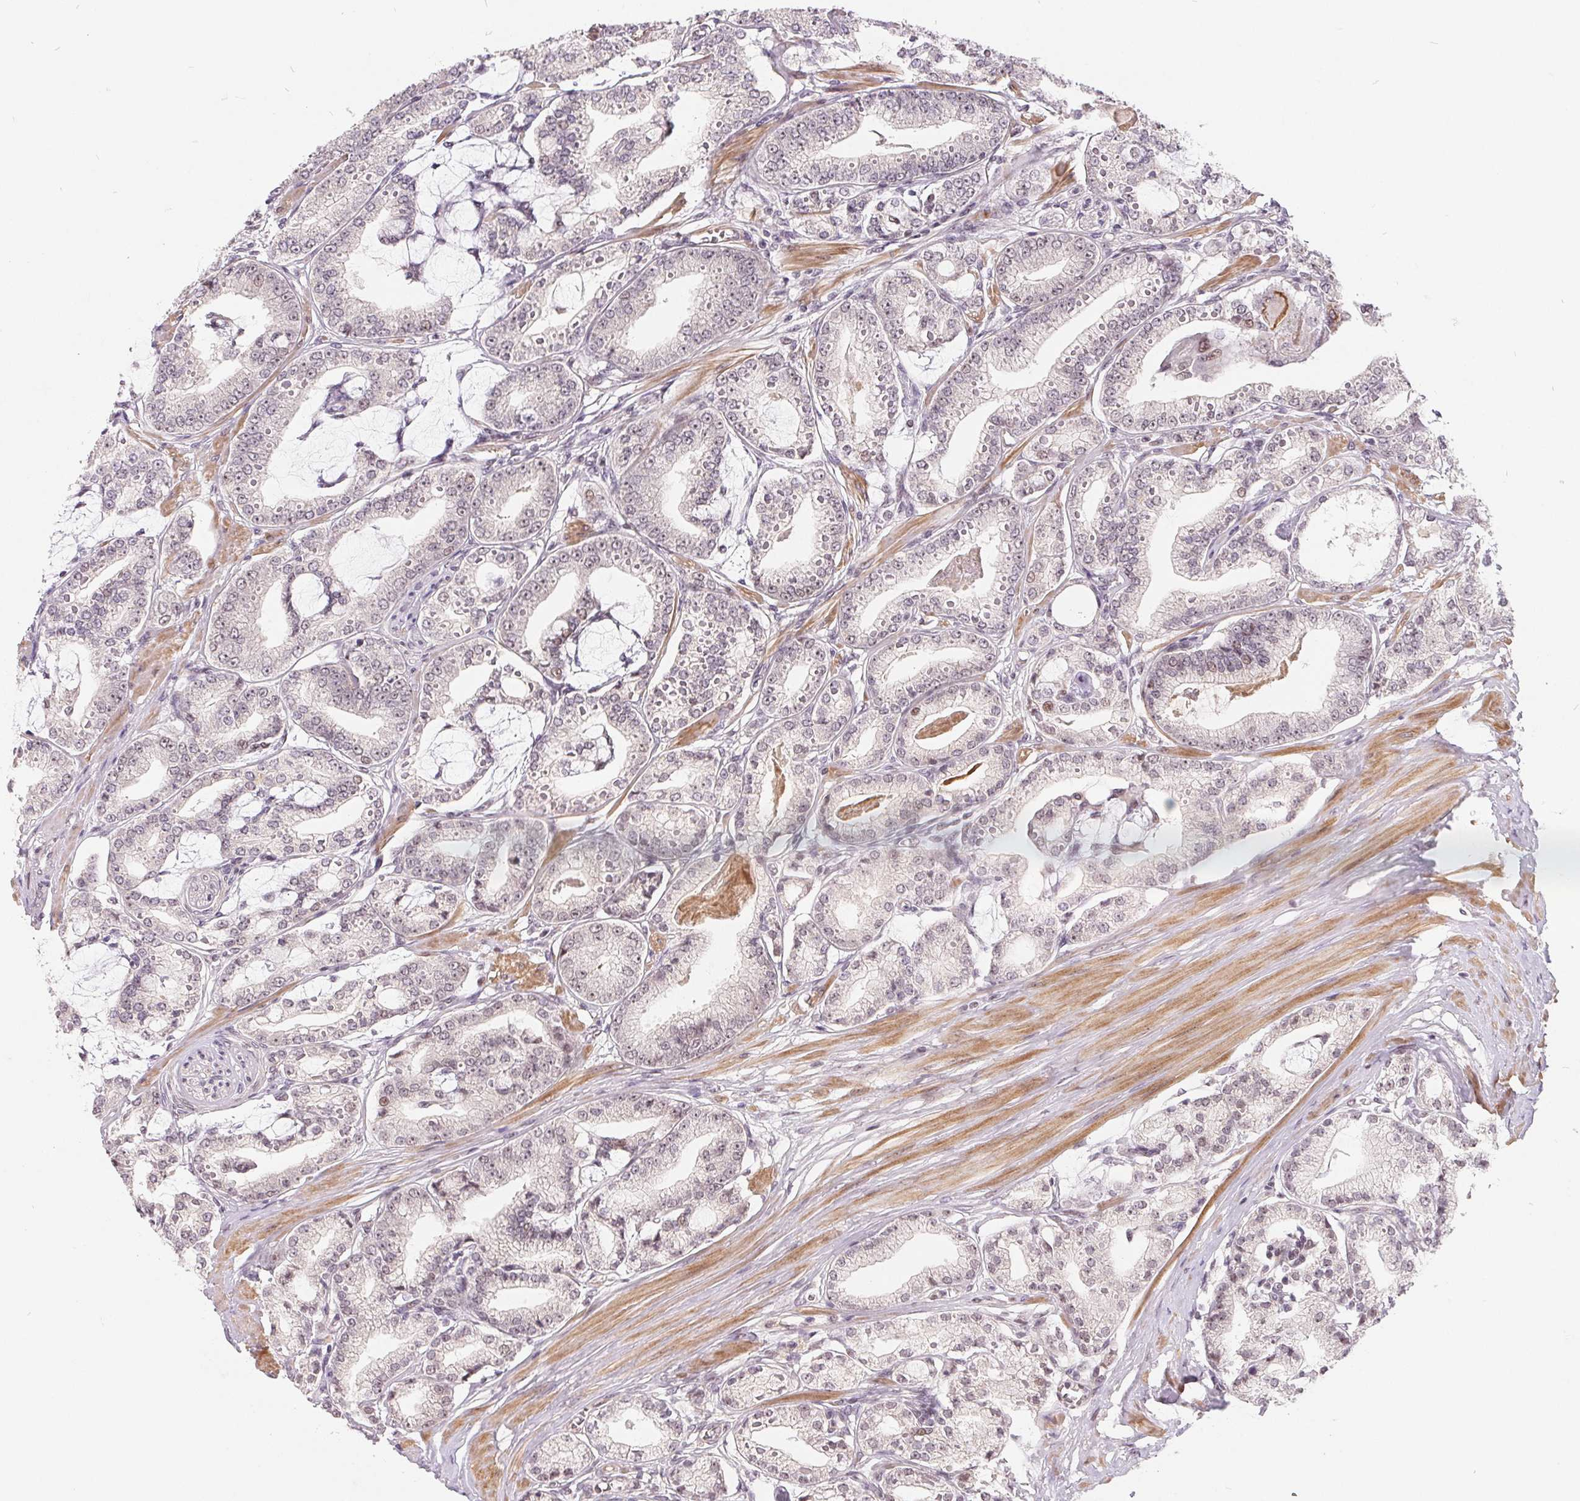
{"staining": {"intensity": "weak", "quantity": "<25%", "location": "nuclear"}, "tissue": "prostate cancer", "cell_type": "Tumor cells", "image_type": "cancer", "snomed": [{"axis": "morphology", "description": "Adenocarcinoma, High grade"}, {"axis": "topography", "description": "Prostate"}], "caption": "IHC histopathology image of prostate cancer (adenocarcinoma (high-grade)) stained for a protein (brown), which shows no expression in tumor cells.", "gene": "NRG2", "patient": {"sex": "male", "age": 71}}